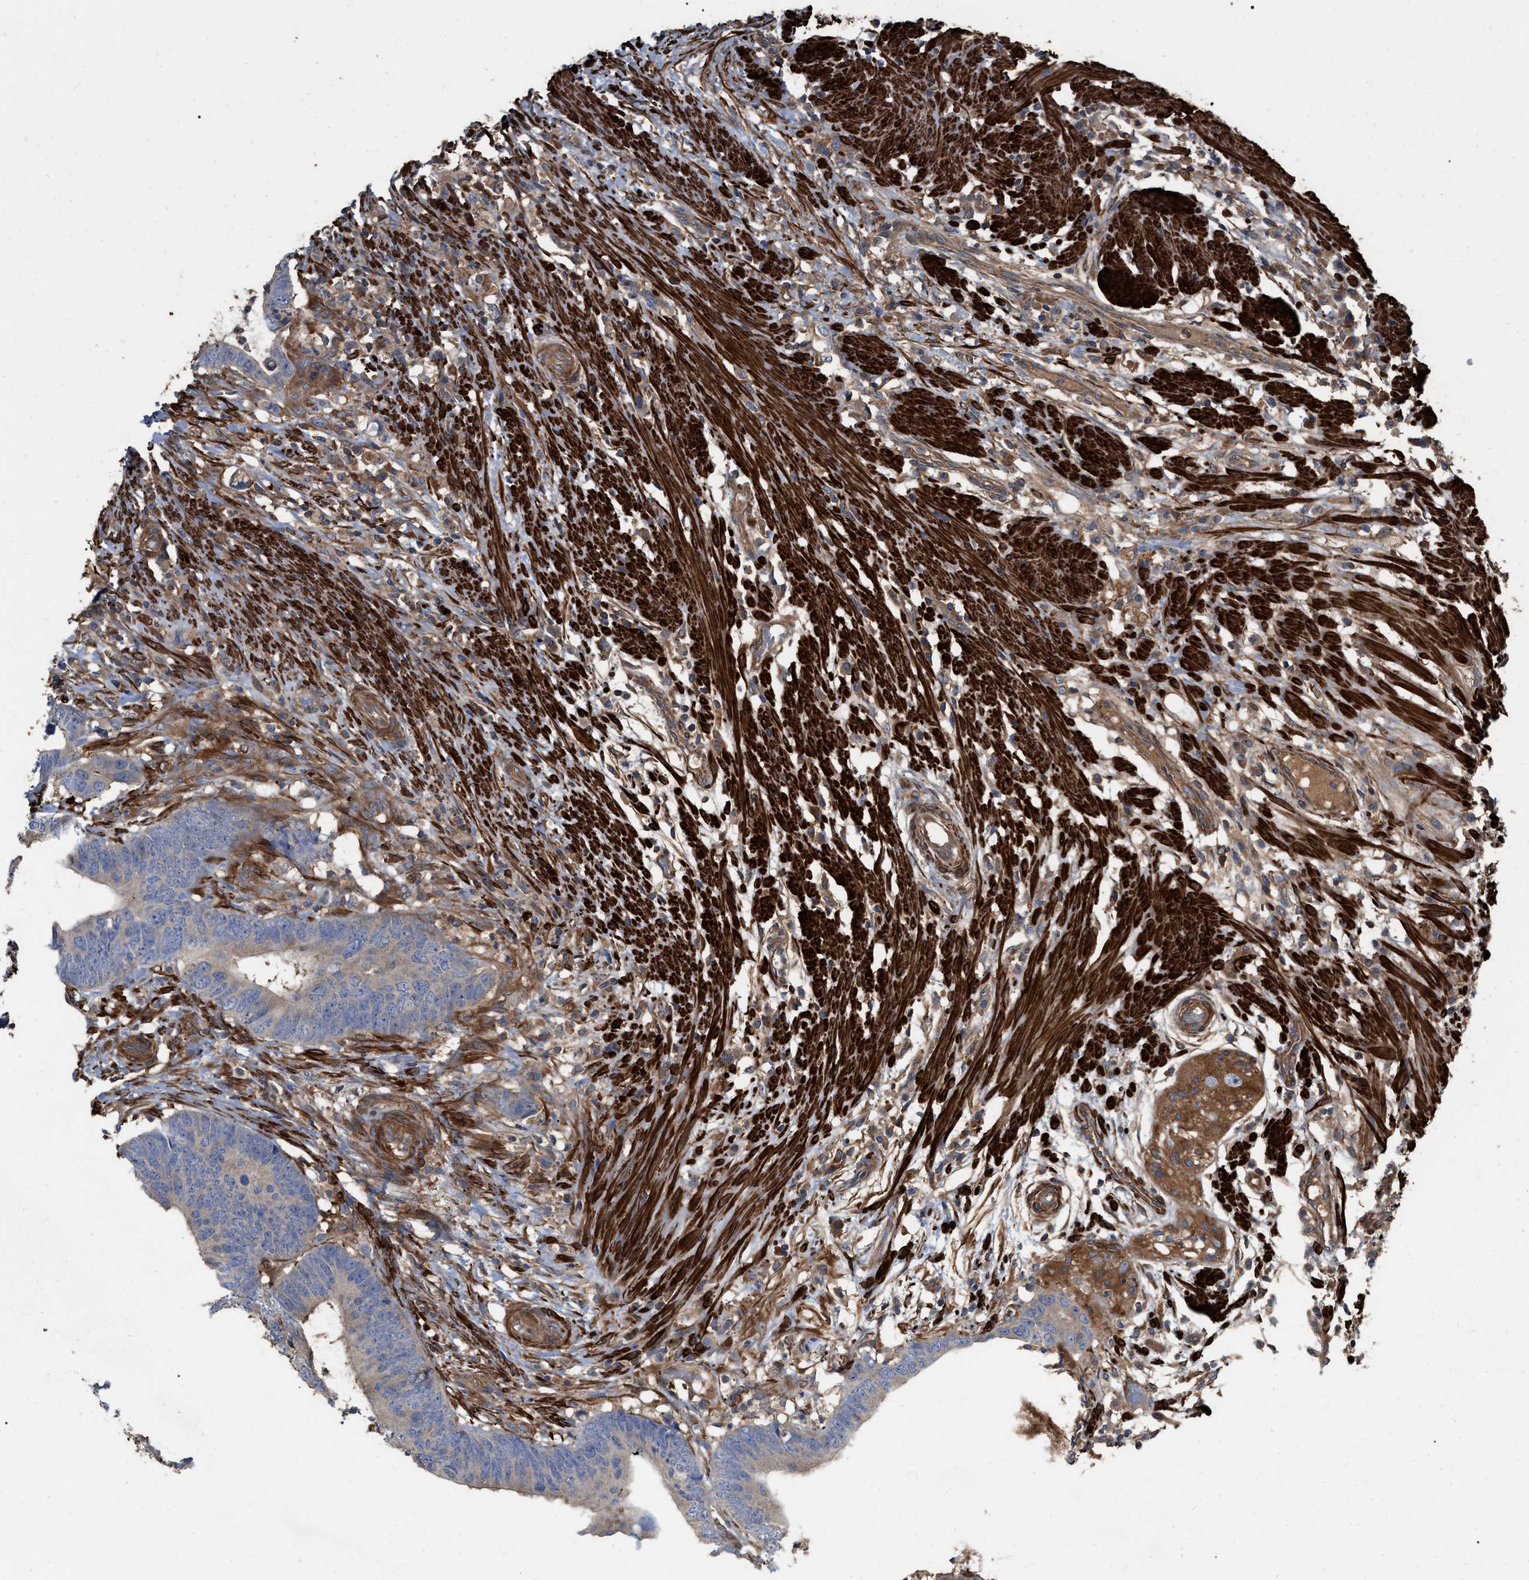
{"staining": {"intensity": "weak", "quantity": "25%-75%", "location": "cytoplasmic/membranous"}, "tissue": "colorectal cancer", "cell_type": "Tumor cells", "image_type": "cancer", "snomed": [{"axis": "morphology", "description": "Adenocarcinoma, NOS"}, {"axis": "topography", "description": "Colon"}], "caption": "Immunohistochemistry (IHC) micrograph of neoplastic tissue: human colorectal cancer (adenocarcinoma) stained using IHC reveals low levels of weak protein expression localized specifically in the cytoplasmic/membranous of tumor cells, appearing as a cytoplasmic/membranous brown color.", "gene": "RABEP1", "patient": {"sex": "male", "age": 56}}